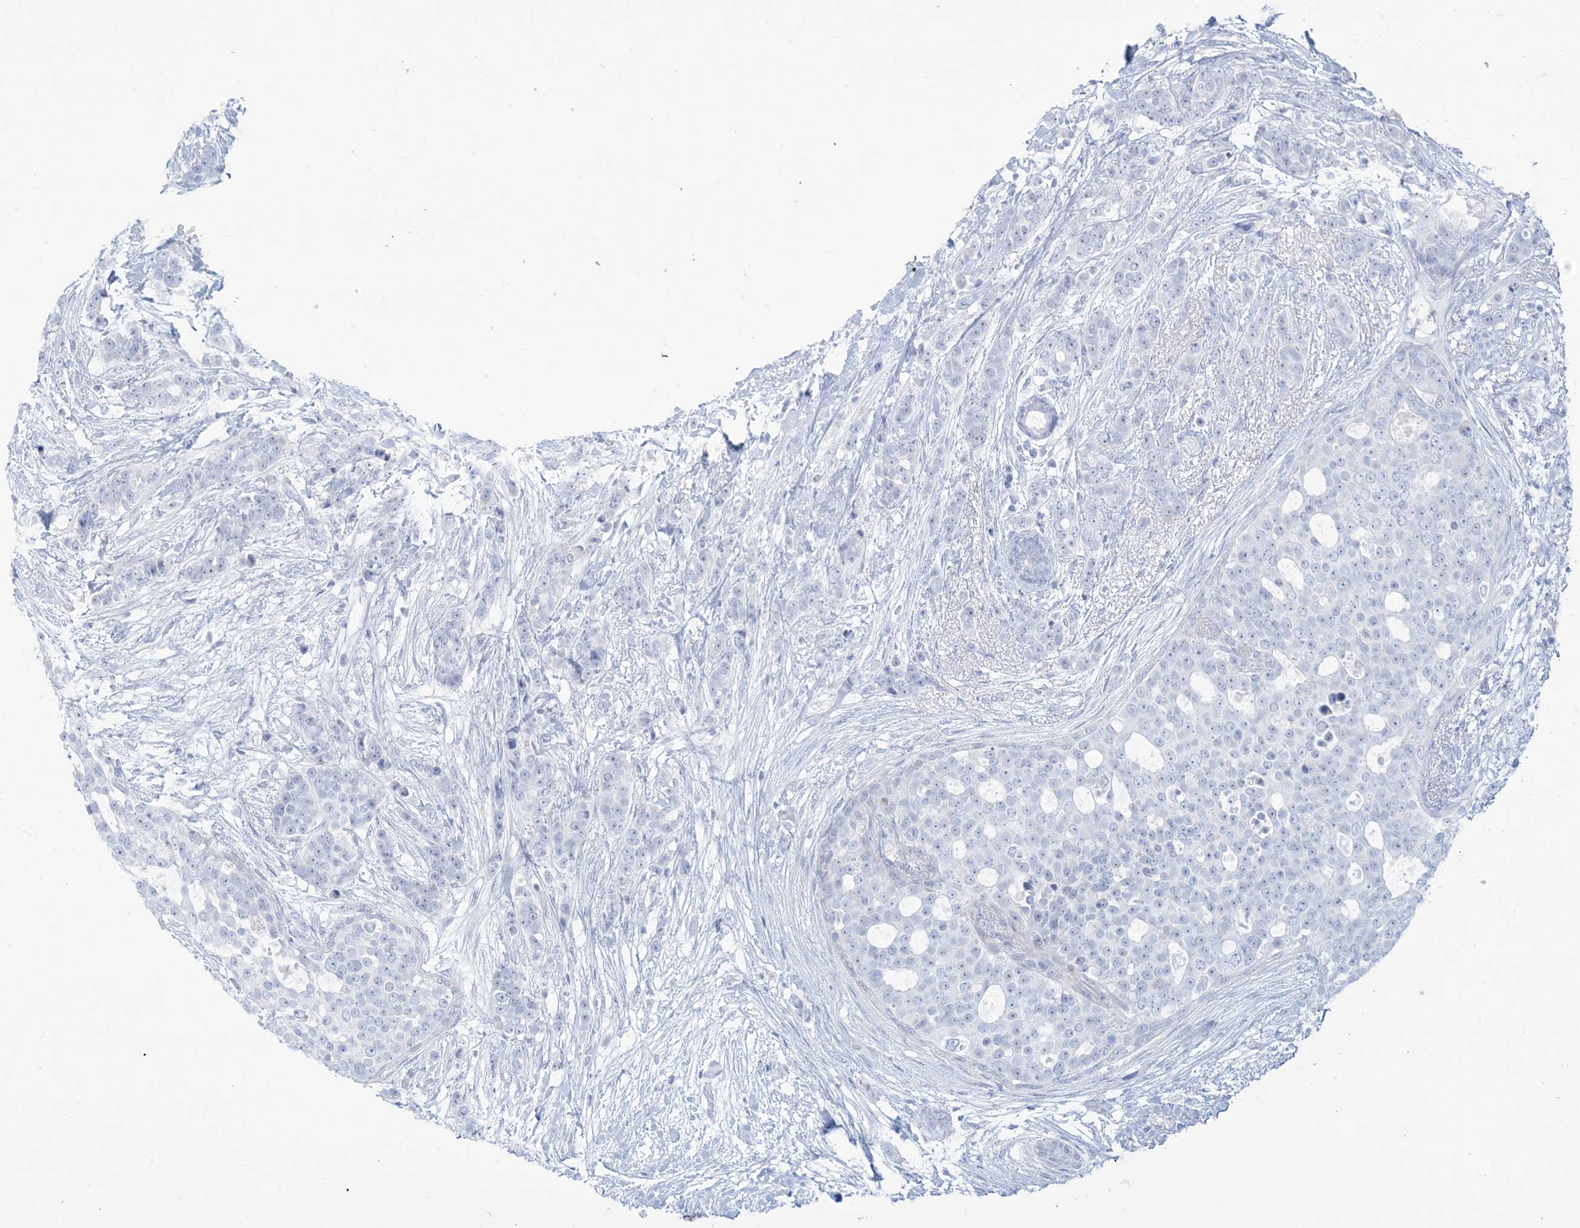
{"staining": {"intensity": "negative", "quantity": "none", "location": "none"}, "tissue": "breast cancer", "cell_type": "Tumor cells", "image_type": "cancer", "snomed": [{"axis": "morphology", "description": "Lobular carcinoma"}, {"axis": "topography", "description": "Breast"}], "caption": "Tumor cells show no significant protein positivity in breast cancer (lobular carcinoma).", "gene": "AGXT", "patient": {"sex": "female", "age": 51}}